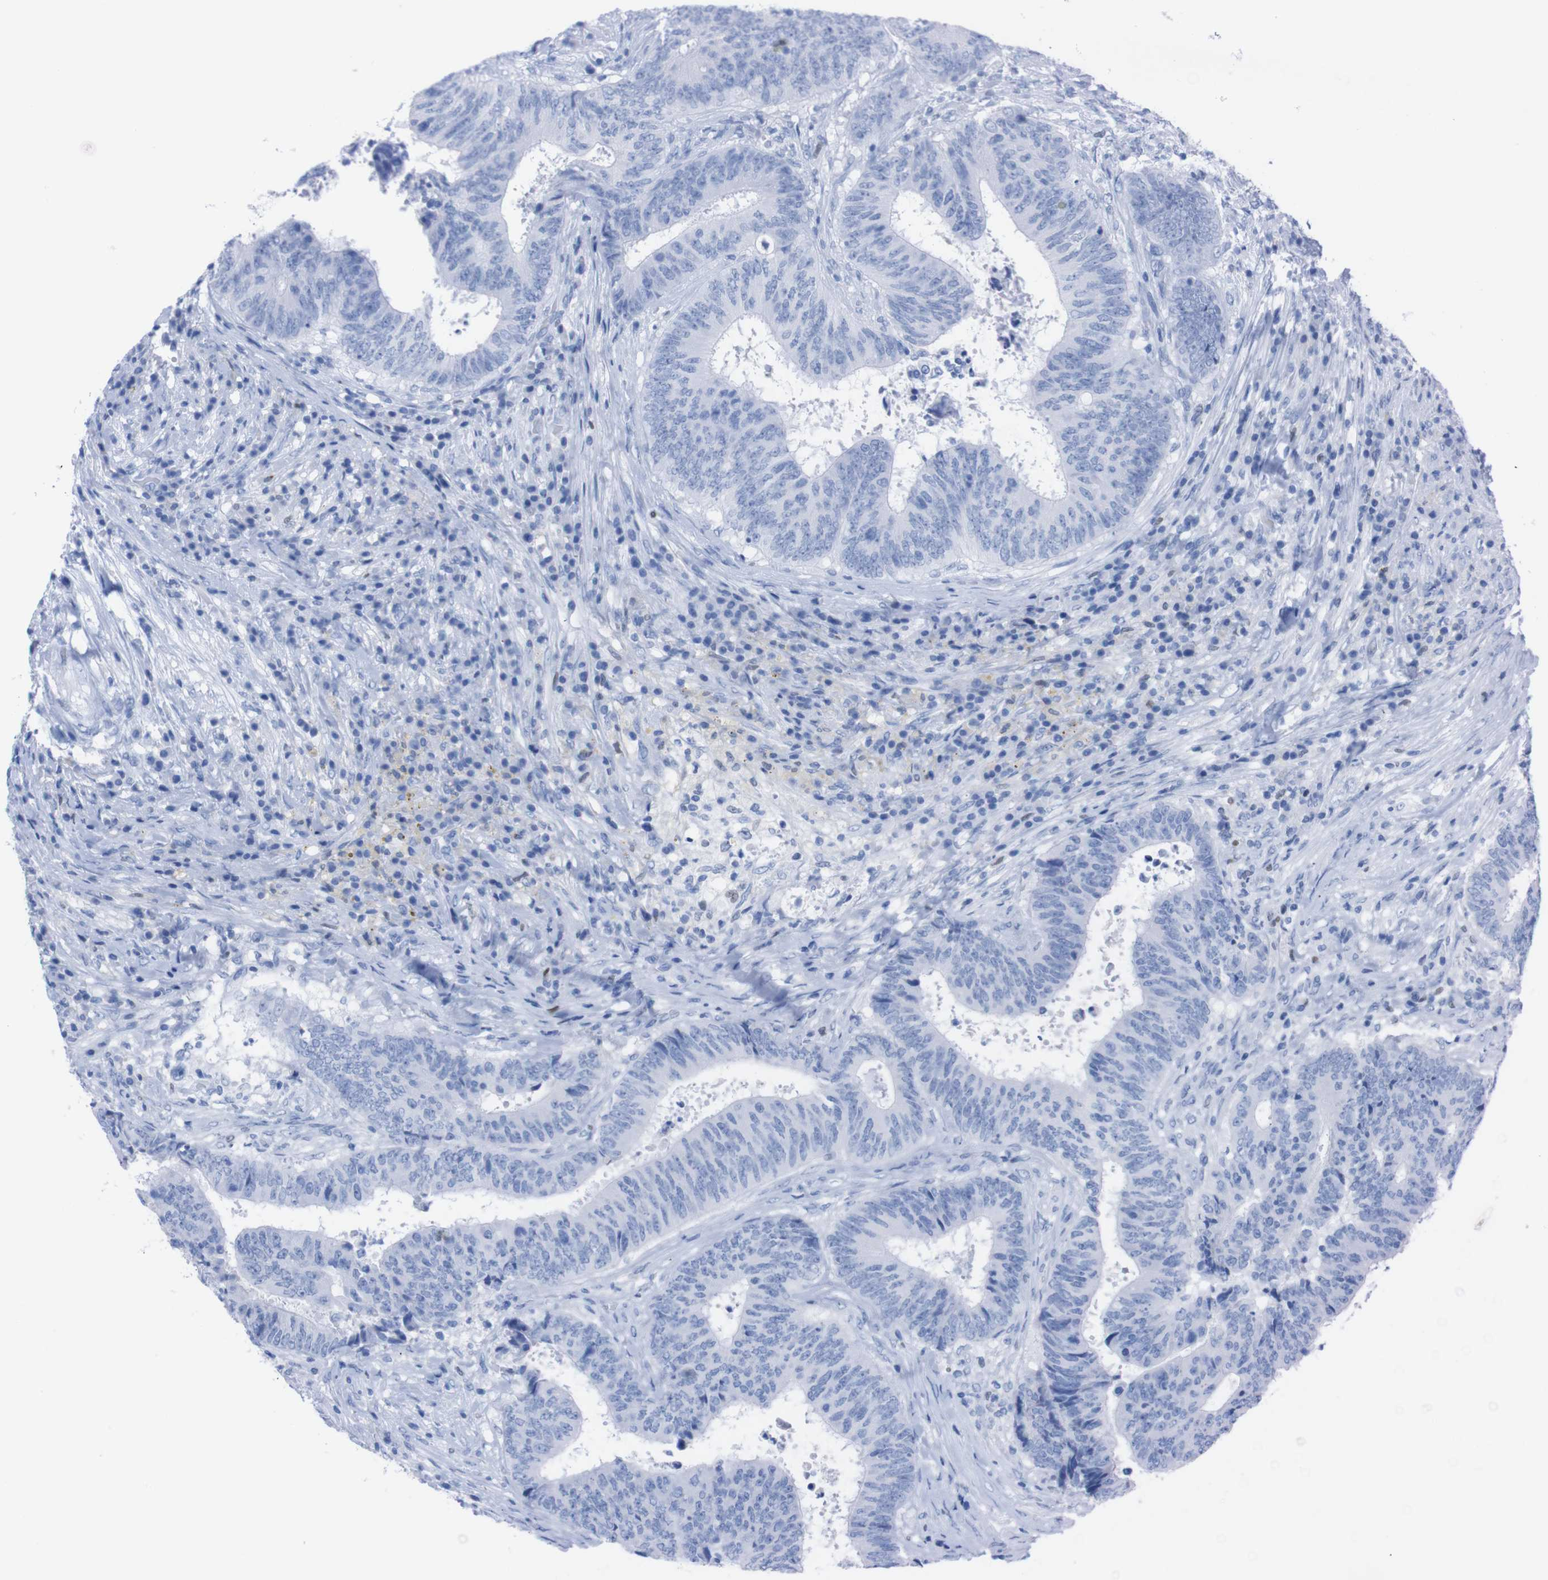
{"staining": {"intensity": "negative", "quantity": "none", "location": "none"}, "tissue": "colorectal cancer", "cell_type": "Tumor cells", "image_type": "cancer", "snomed": [{"axis": "morphology", "description": "Adenocarcinoma, NOS"}, {"axis": "topography", "description": "Rectum"}], "caption": "A histopathology image of adenocarcinoma (colorectal) stained for a protein shows no brown staining in tumor cells.", "gene": "P2RY12", "patient": {"sex": "male", "age": 72}}